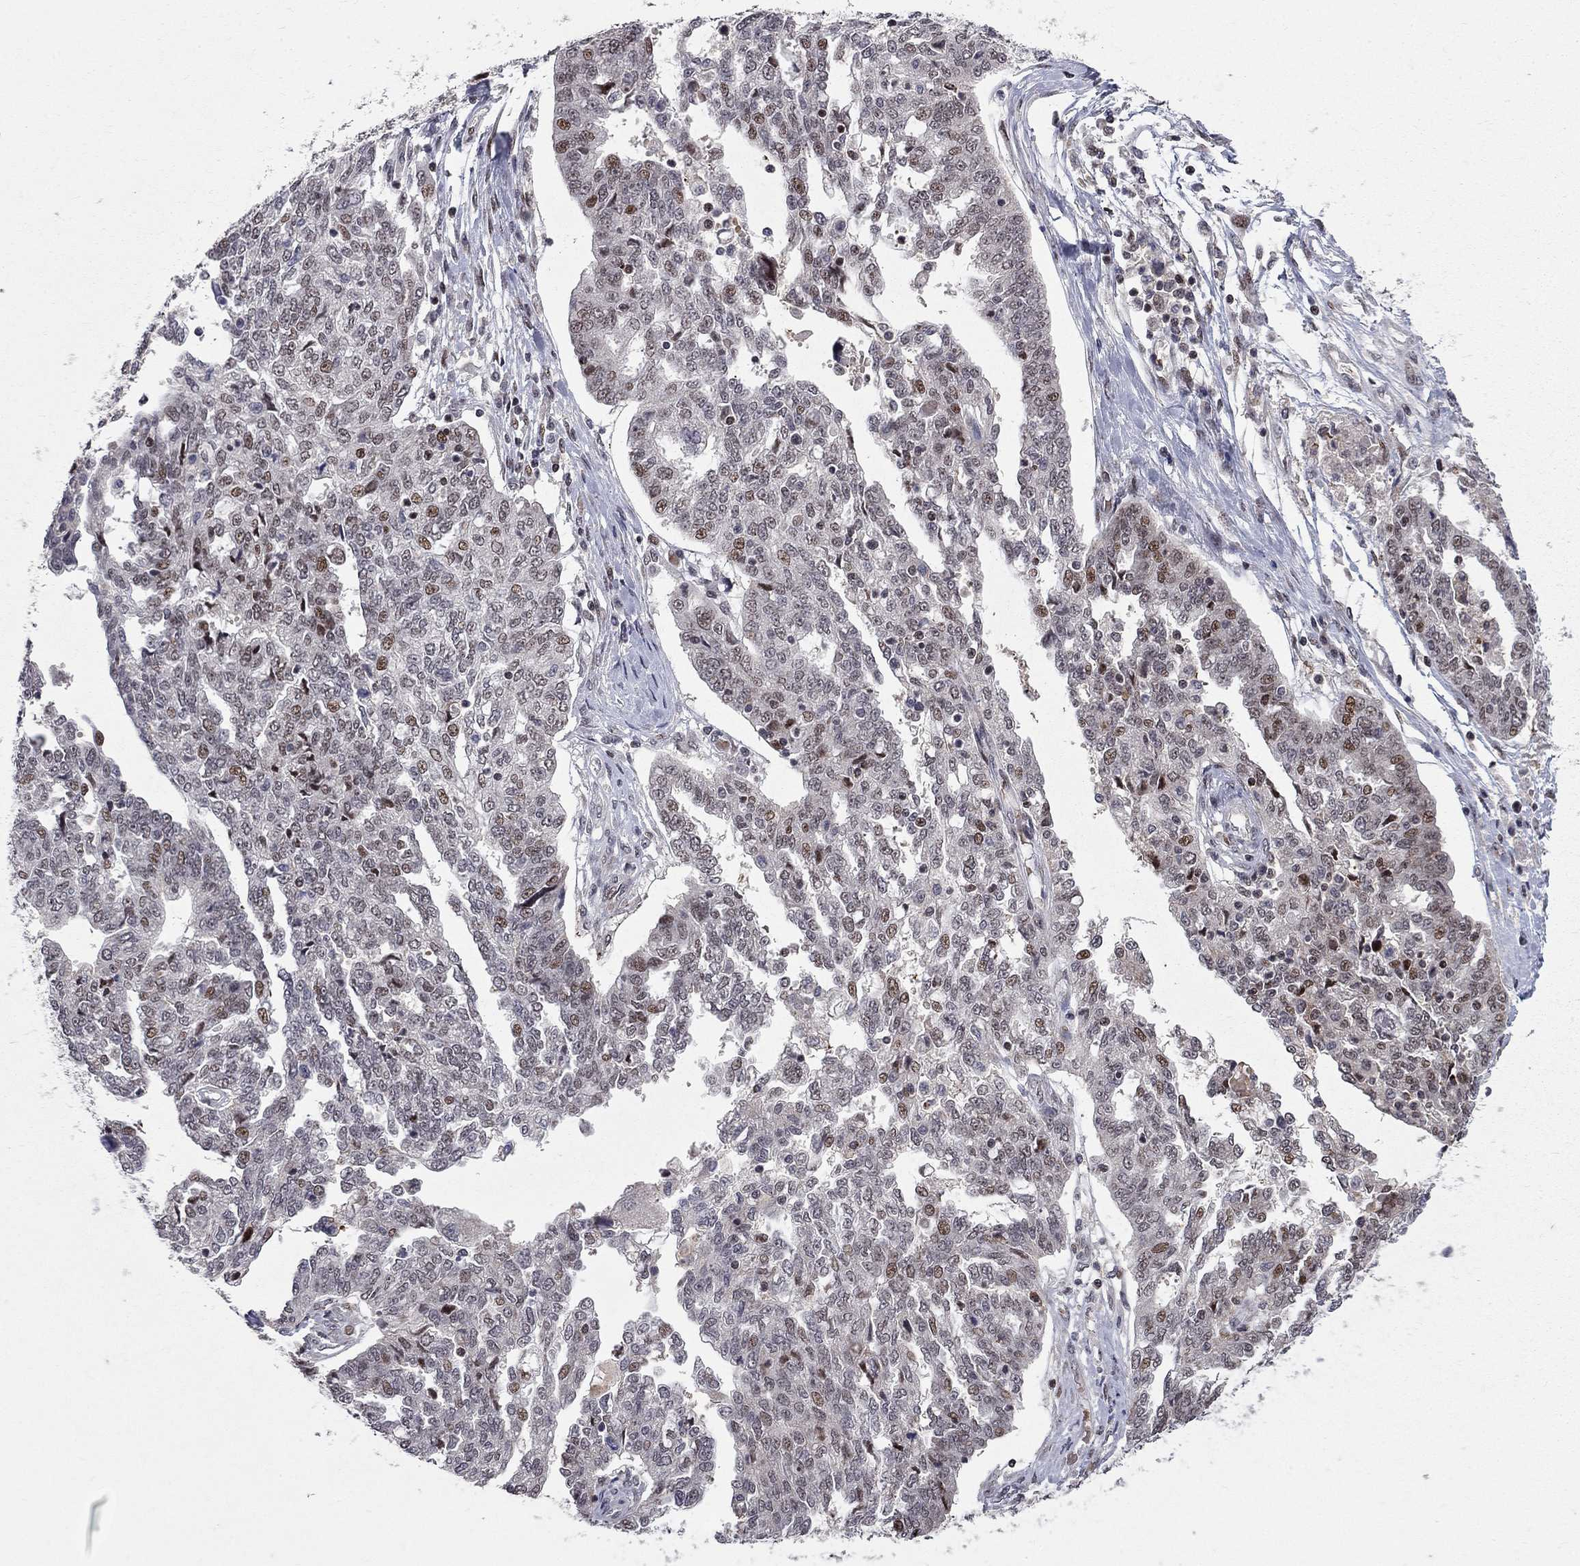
{"staining": {"intensity": "weak", "quantity": "25%-75%", "location": "nuclear"}, "tissue": "ovarian cancer", "cell_type": "Tumor cells", "image_type": "cancer", "snomed": [{"axis": "morphology", "description": "Cystadenocarcinoma, serous, NOS"}, {"axis": "topography", "description": "Ovary"}], "caption": "Tumor cells exhibit low levels of weak nuclear expression in about 25%-75% of cells in human ovarian cancer (serous cystadenocarcinoma). (IHC, brightfield microscopy, high magnification).", "gene": "HDAC3", "patient": {"sex": "female", "age": 67}}